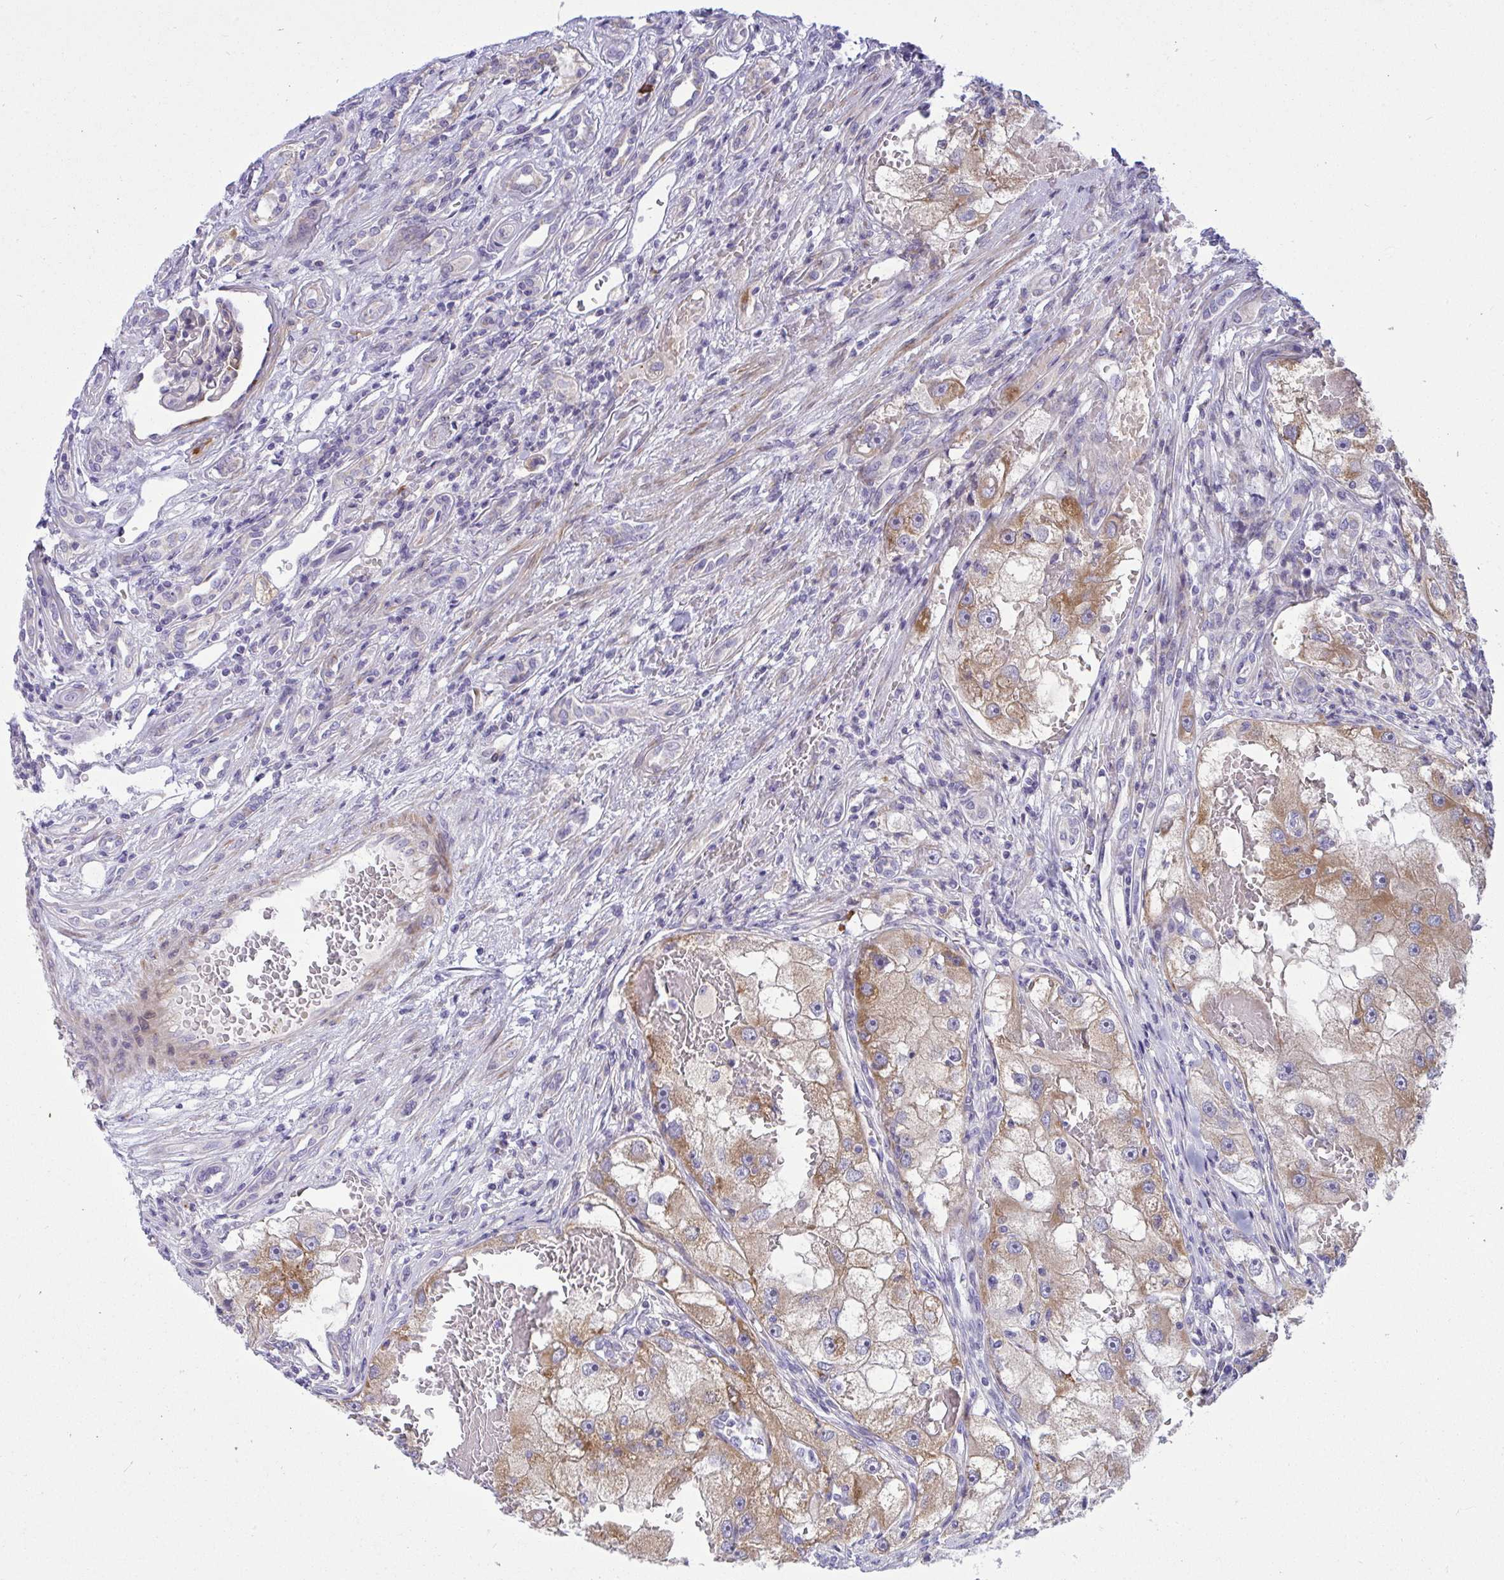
{"staining": {"intensity": "moderate", "quantity": ">75%", "location": "cytoplasmic/membranous"}, "tissue": "renal cancer", "cell_type": "Tumor cells", "image_type": "cancer", "snomed": [{"axis": "morphology", "description": "Adenocarcinoma, NOS"}, {"axis": "topography", "description": "Kidney"}], "caption": "Protein expression analysis of adenocarcinoma (renal) reveals moderate cytoplasmic/membranous expression in approximately >75% of tumor cells.", "gene": "NTN1", "patient": {"sex": "male", "age": 63}}